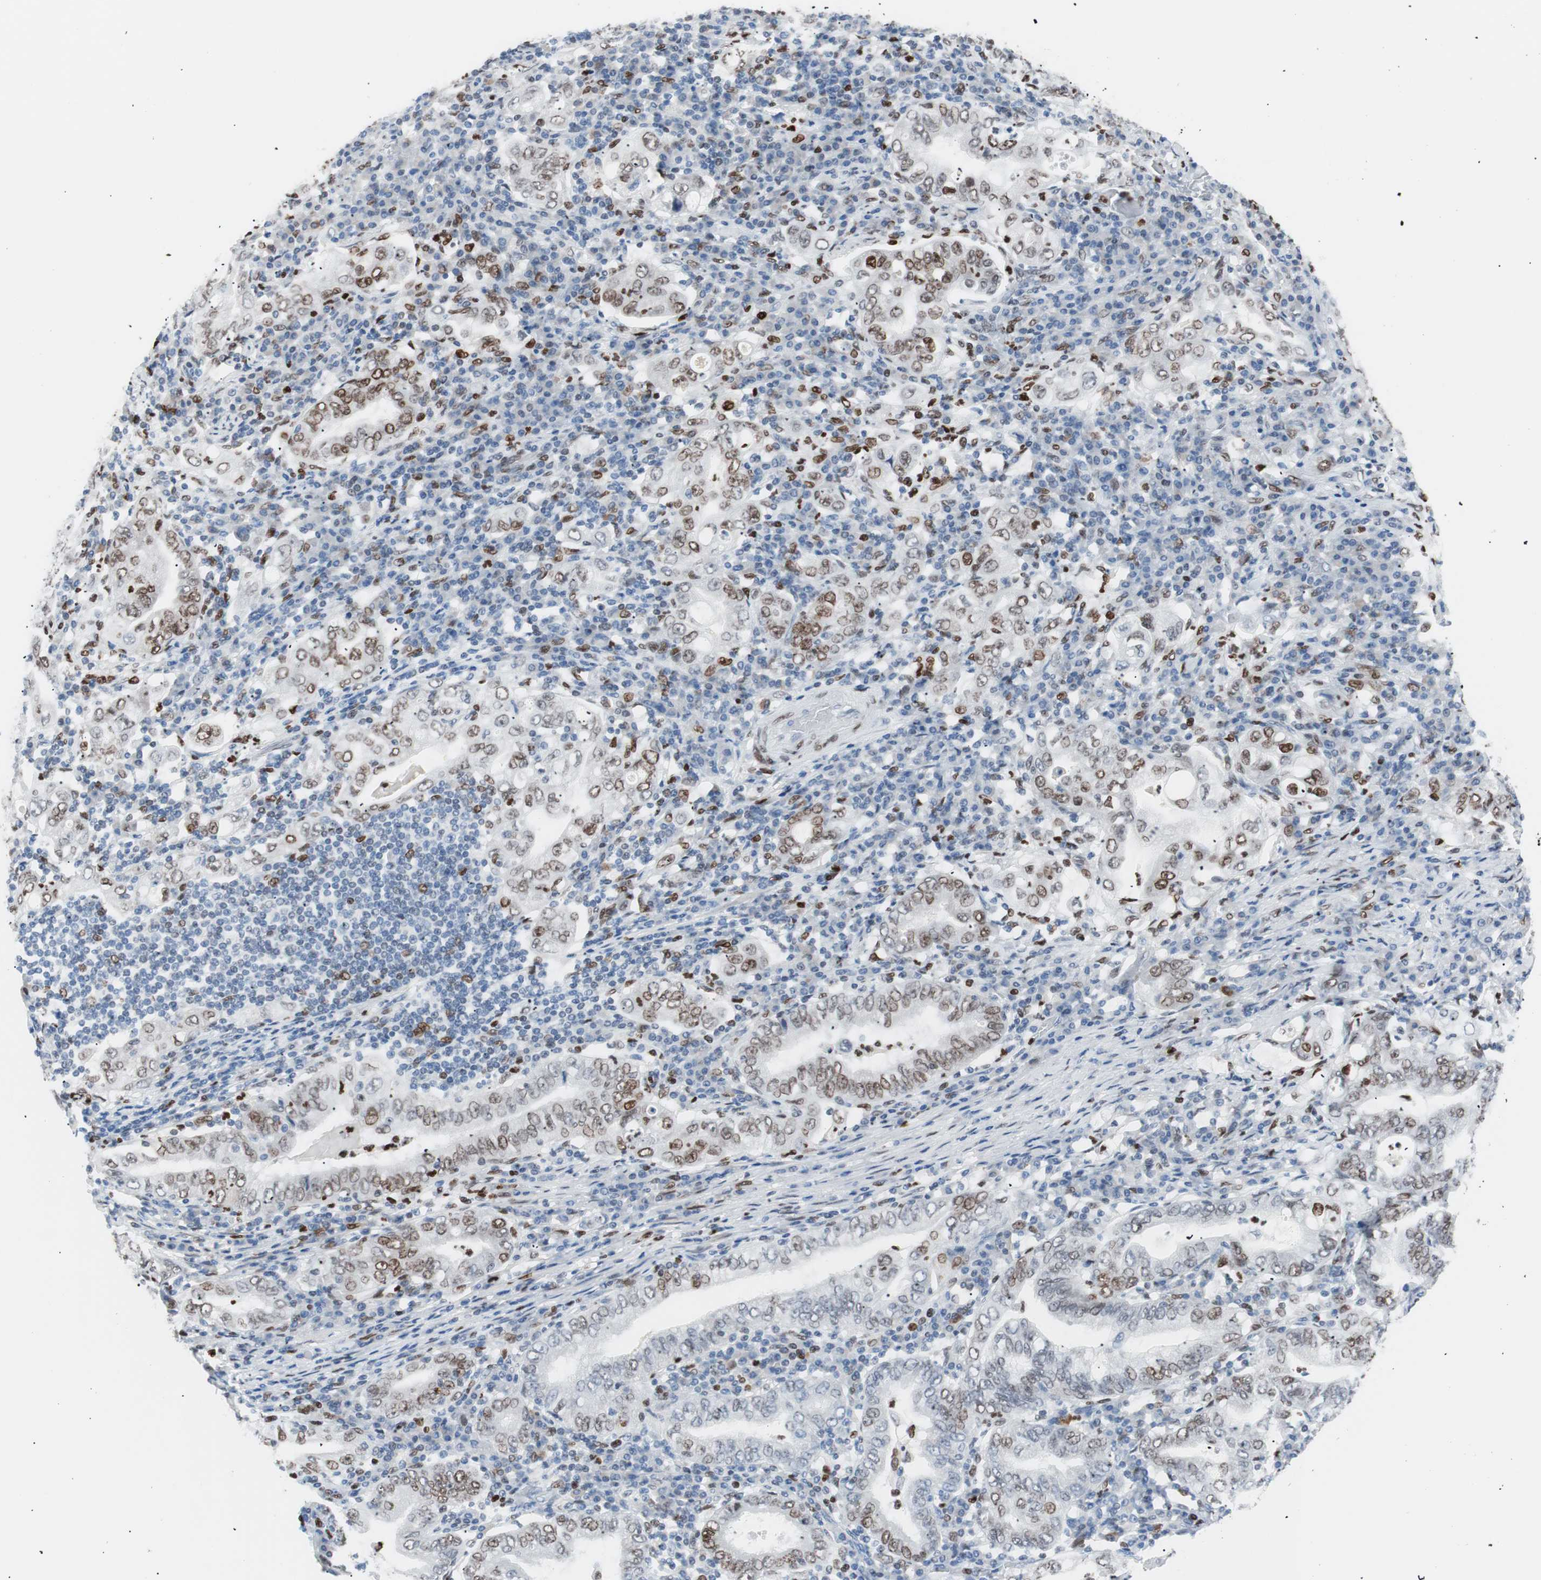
{"staining": {"intensity": "moderate", "quantity": ">75%", "location": "nuclear"}, "tissue": "stomach cancer", "cell_type": "Tumor cells", "image_type": "cancer", "snomed": [{"axis": "morphology", "description": "Normal tissue, NOS"}, {"axis": "morphology", "description": "Adenocarcinoma, NOS"}, {"axis": "topography", "description": "Esophagus"}, {"axis": "topography", "description": "Stomach, upper"}, {"axis": "topography", "description": "Peripheral nerve tissue"}], "caption": "A brown stain highlights moderate nuclear positivity of a protein in stomach cancer (adenocarcinoma) tumor cells. (DAB (3,3'-diaminobenzidine) IHC with brightfield microscopy, high magnification).", "gene": "CEBPB", "patient": {"sex": "male", "age": 62}}